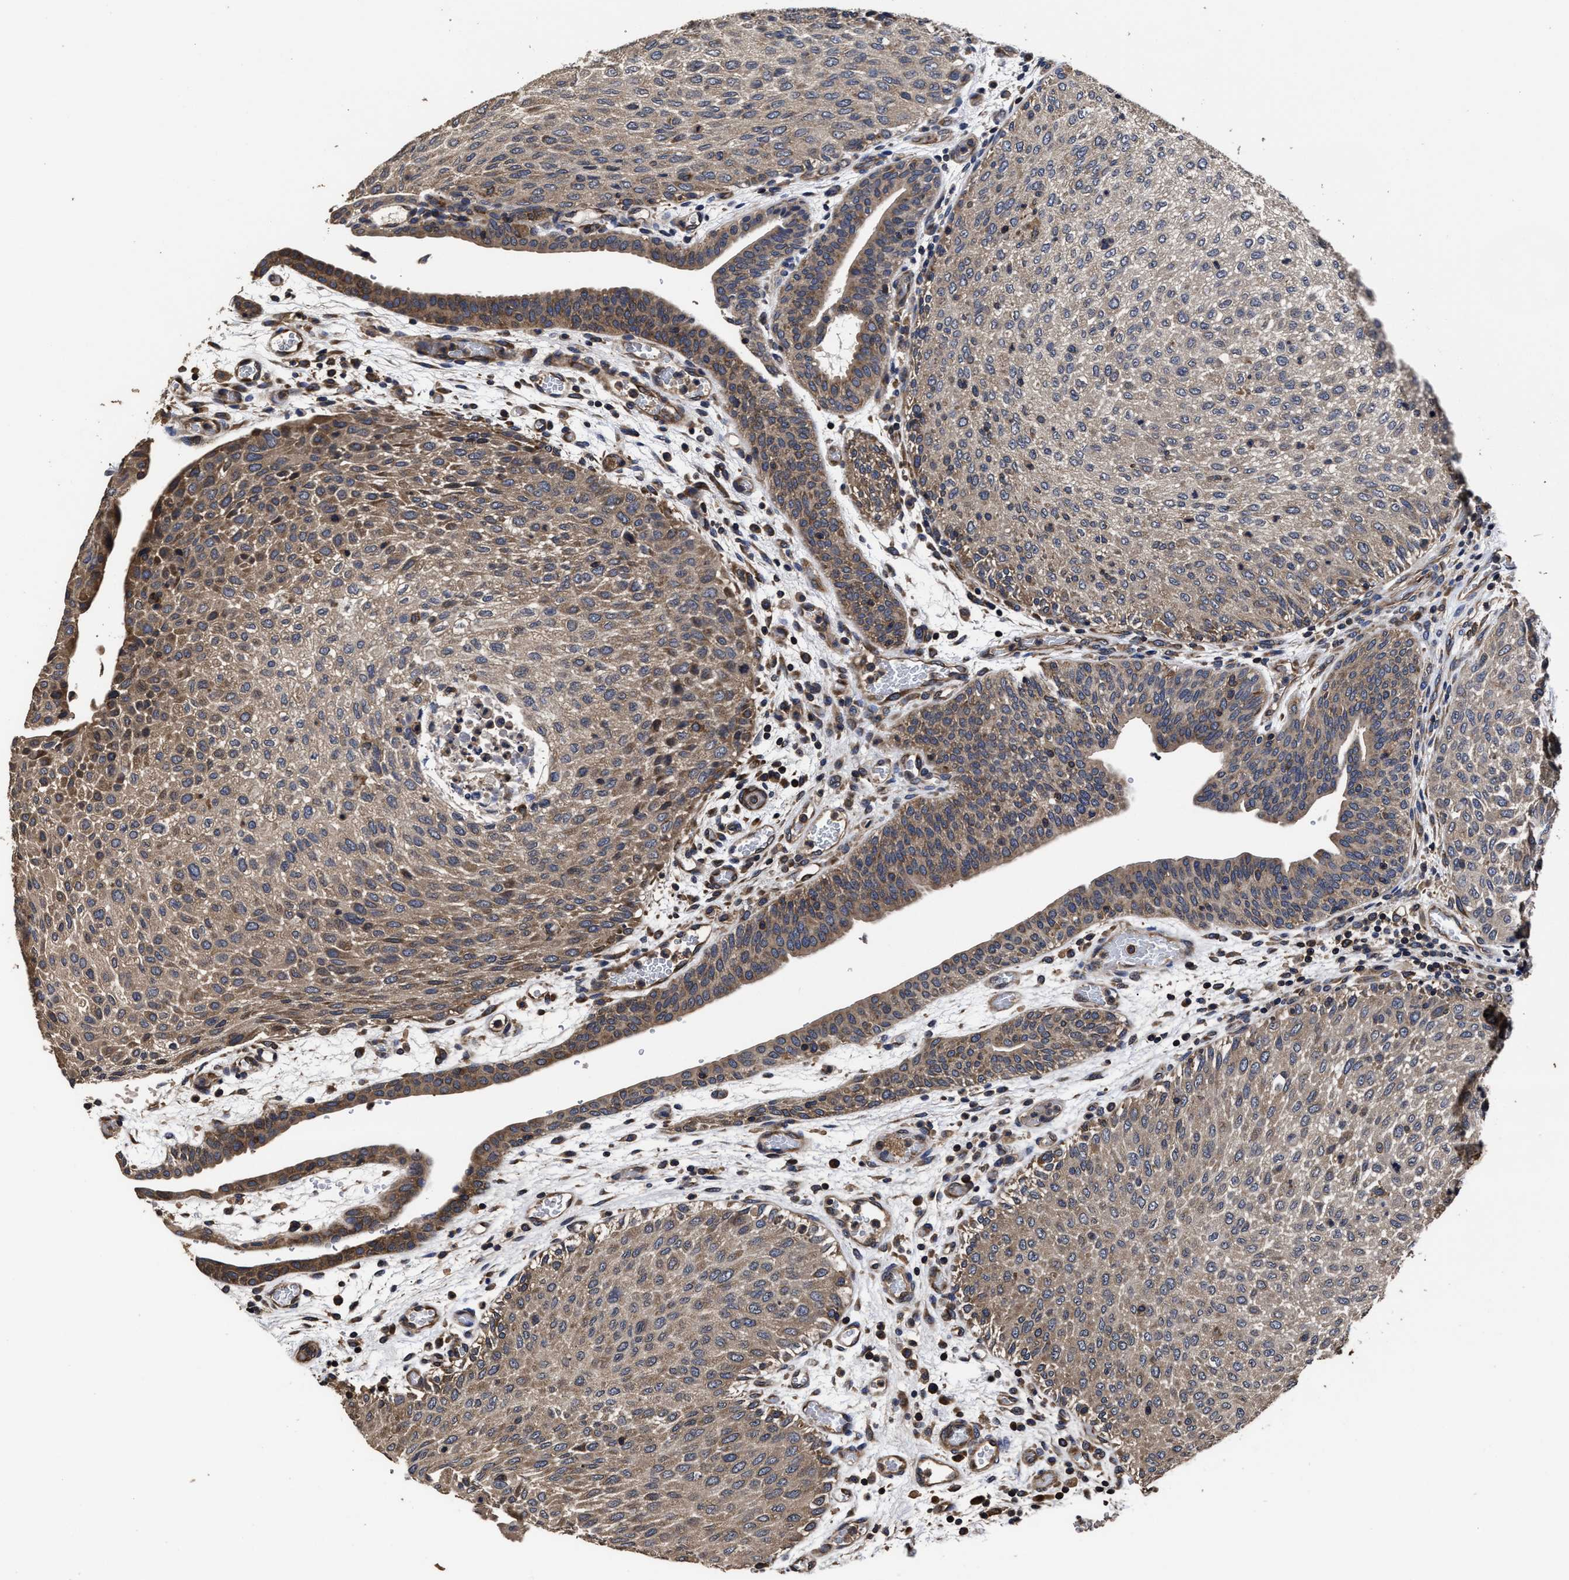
{"staining": {"intensity": "moderate", "quantity": "<25%", "location": "cytoplasmic/membranous"}, "tissue": "urothelial cancer", "cell_type": "Tumor cells", "image_type": "cancer", "snomed": [{"axis": "morphology", "description": "Urothelial carcinoma, Low grade"}, {"axis": "morphology", "description": "Urothelial carcinoma, High grade"}, {"axis": "topography", "description": "Urinary bladder"}], "caption": "The micrograph shows staining of urothelial cancer, revealing moderate cytoplasmic/membranous protein staining (brown color) within tumor cells.", "gene": "AVEN", "patient": {"sex": "male", "age": 35}}